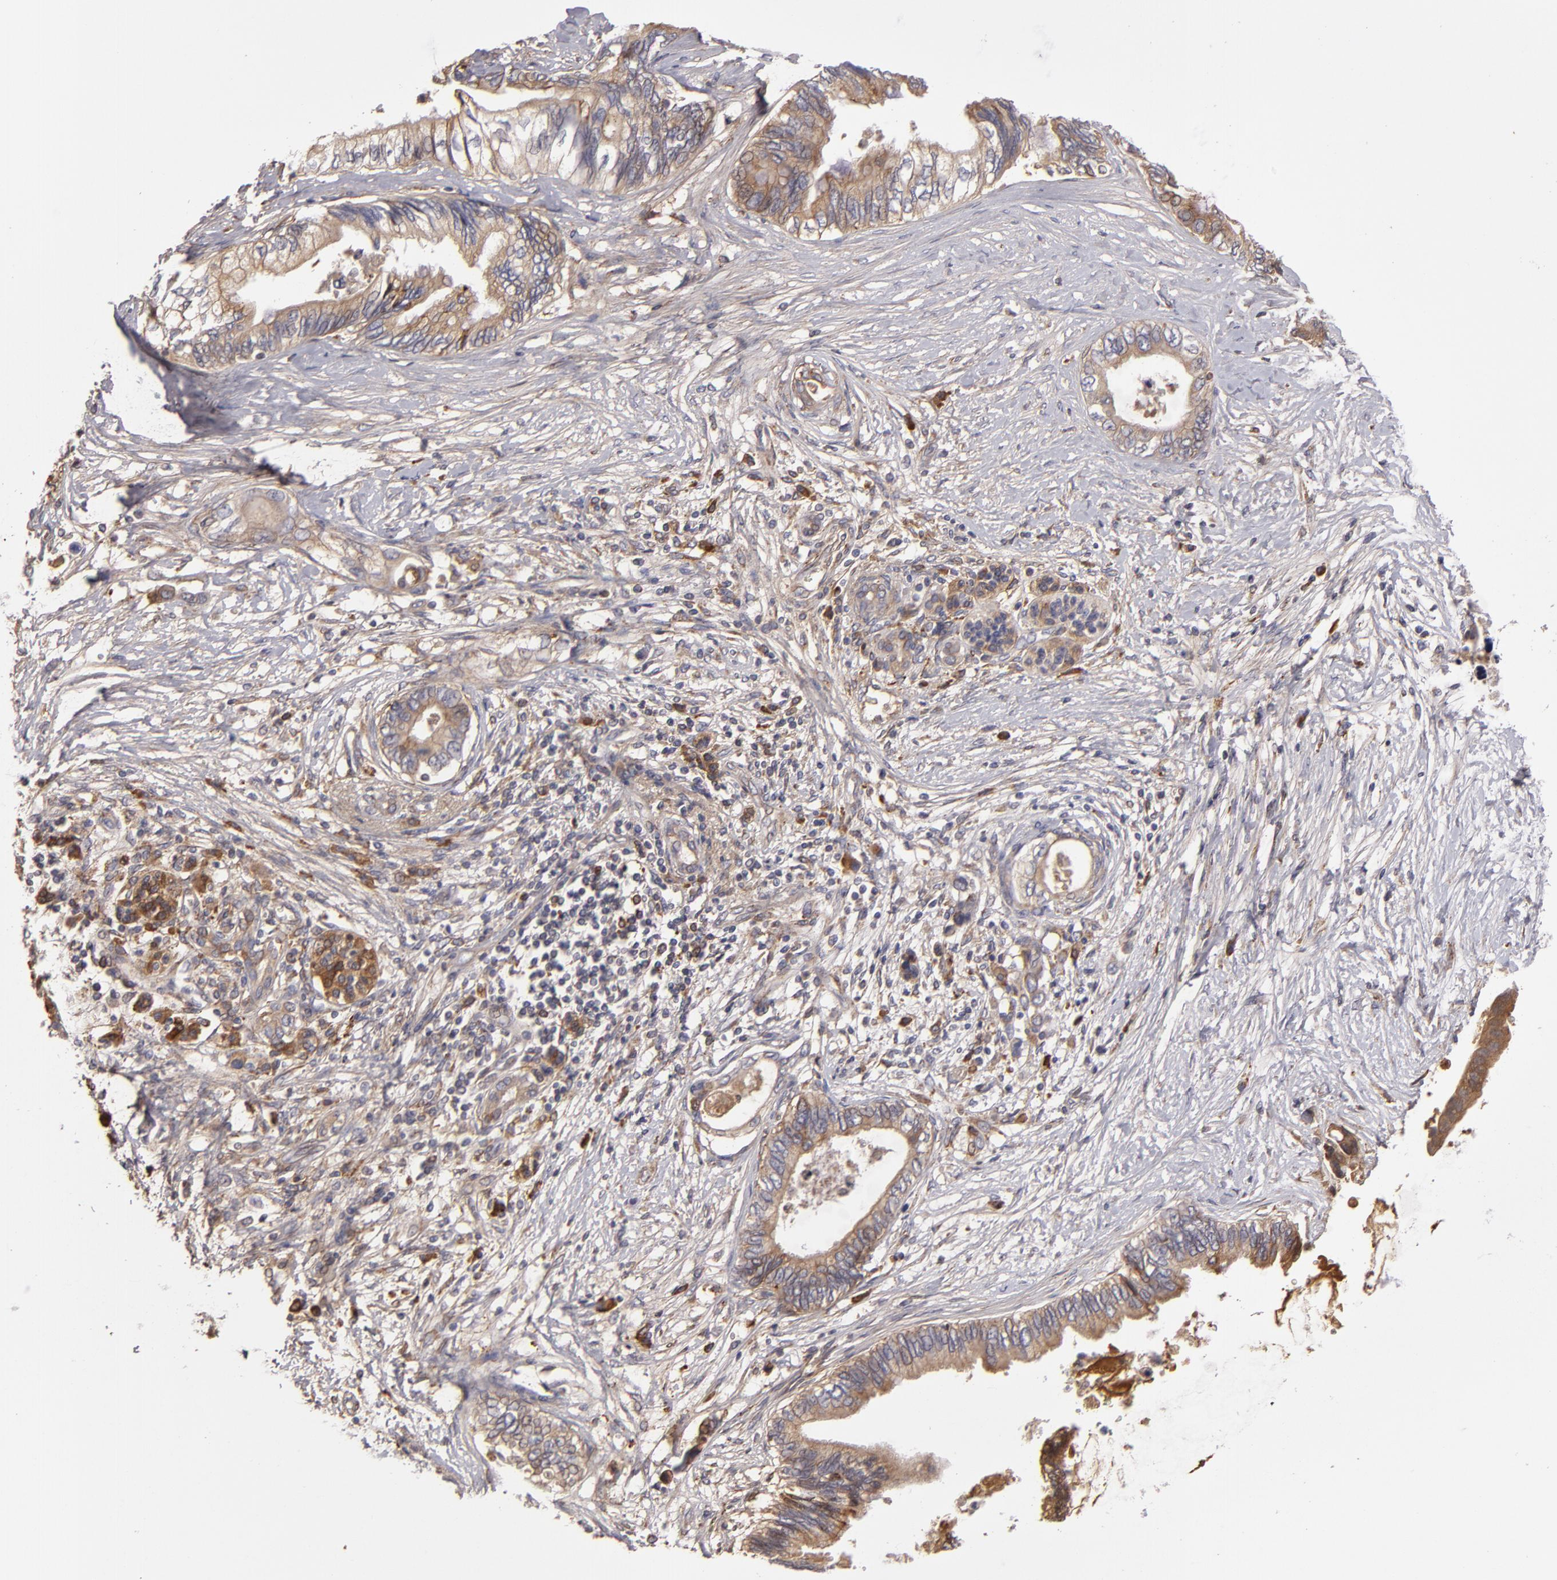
{"staining": {"intensity": "moderate", "quantity": ">75%", "location": "cytoplasmic/membranous"}, "tissue": "pancreatic cancer", "cell_type": "Tumor cells", "image_type": "cancer", "snomed": [{"axis": "morphology", "description": "Adenocarcinoma, NOS"}, {"axis": "topography", "description": "Pancreas"}], "caption": "This is a photomicrograph of immunohistochemistry (IHC) staining of pancreatic adenocarcinoma, which shows moderate staining in the cytoplasmic/membranous of tumor cells.", "gene": "CFB", "patient": {"sex": "female", "age": 66}}